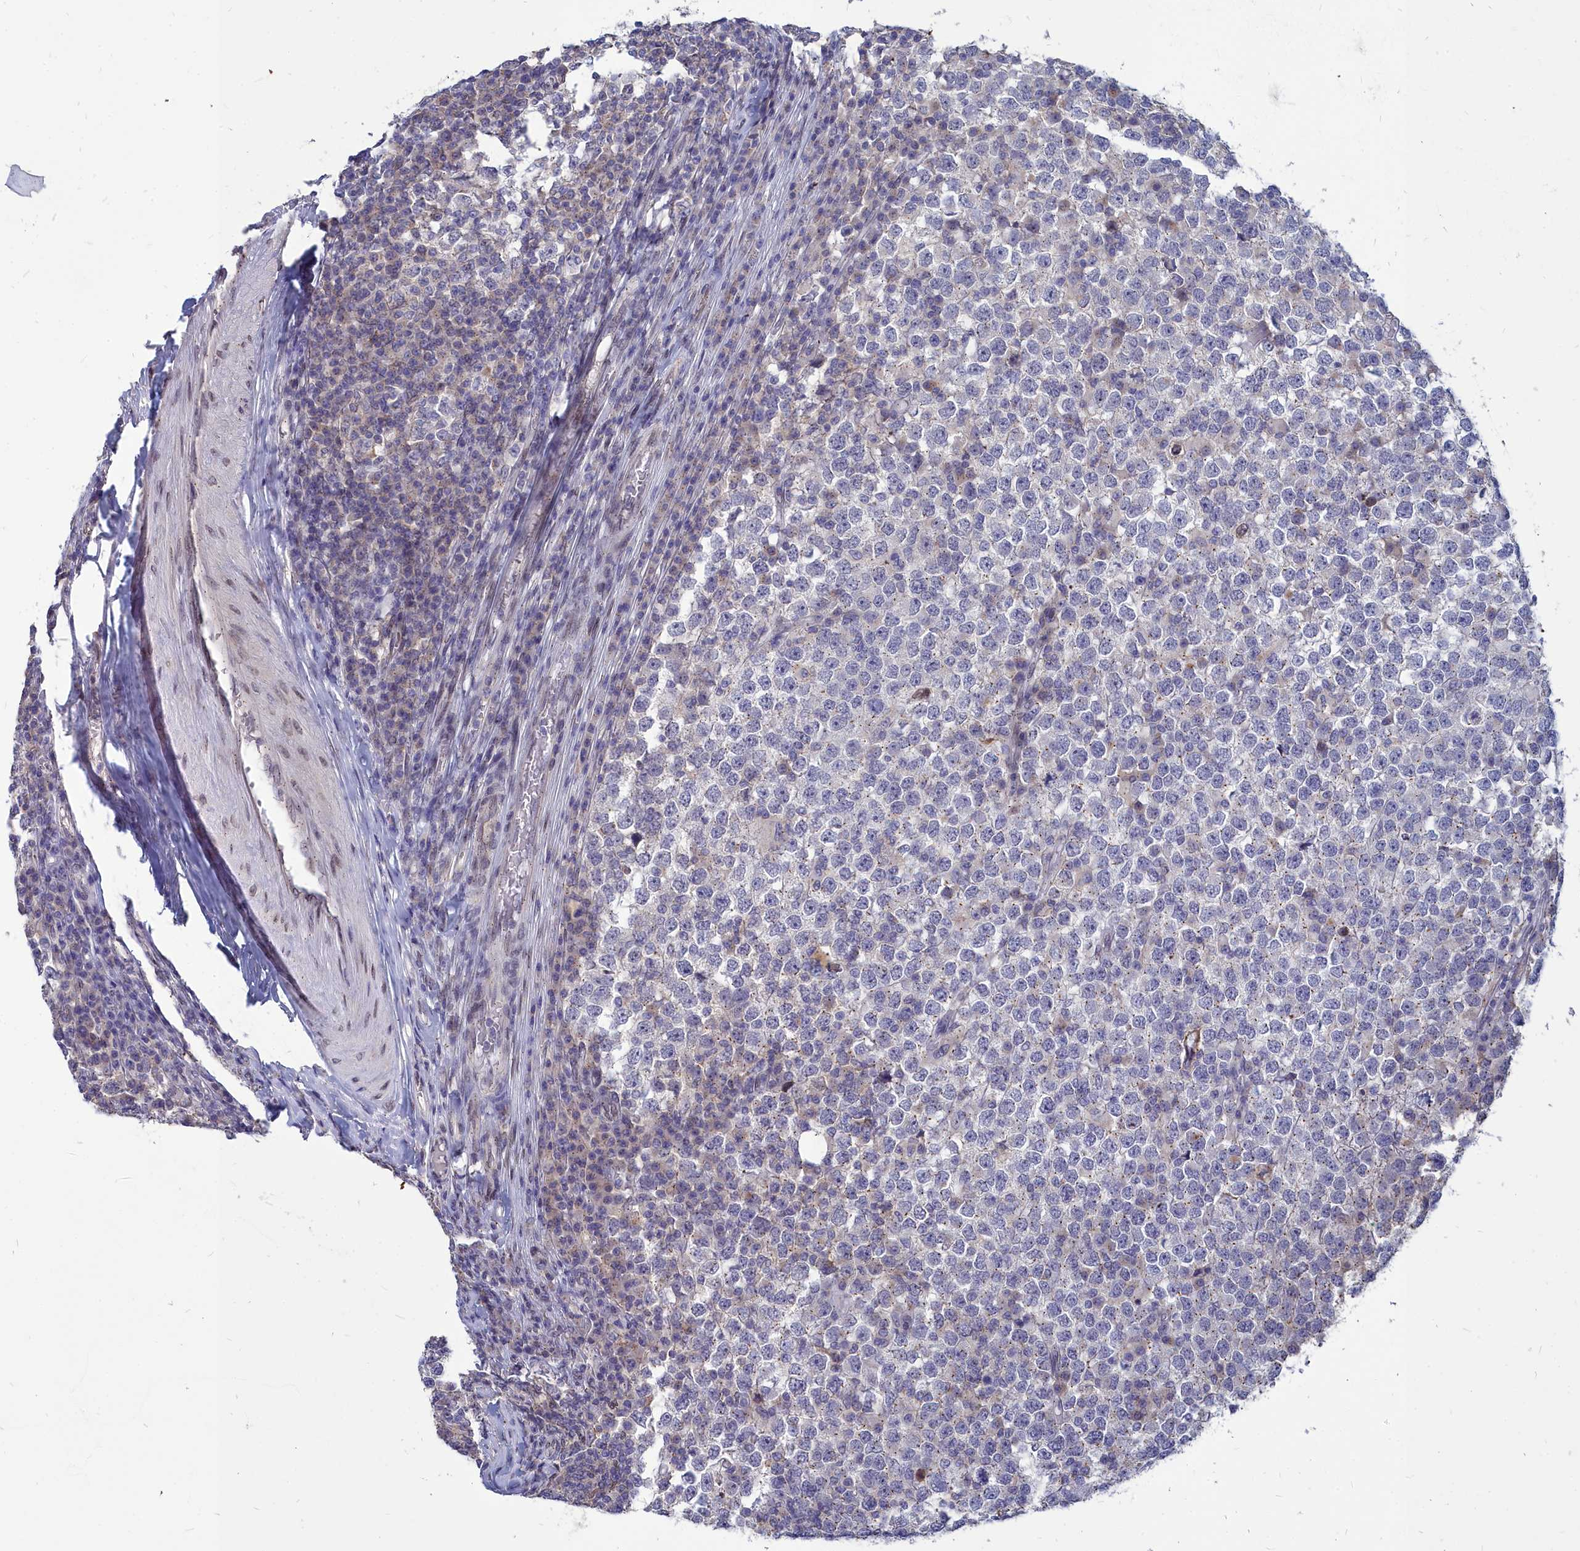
{"staining": {"intensity": "weak", "quantity": "<25%", "location": "cytoplasmic/membranous"}, "tissue": "testis cancer", "cell_type": "Tumor cells", "image_type": "cancer", "snomed": [{"axis": "morphology", "description": "Seminoma, NOS"}, {"axis": "topography", "description": "Testis"}], "caption": "Photomicrograph shows no significant protein expression in tumor cells of testis cancer (seminoma).", "gene": "NOXA1", "patient": {"sex": "male", "age": 65}}